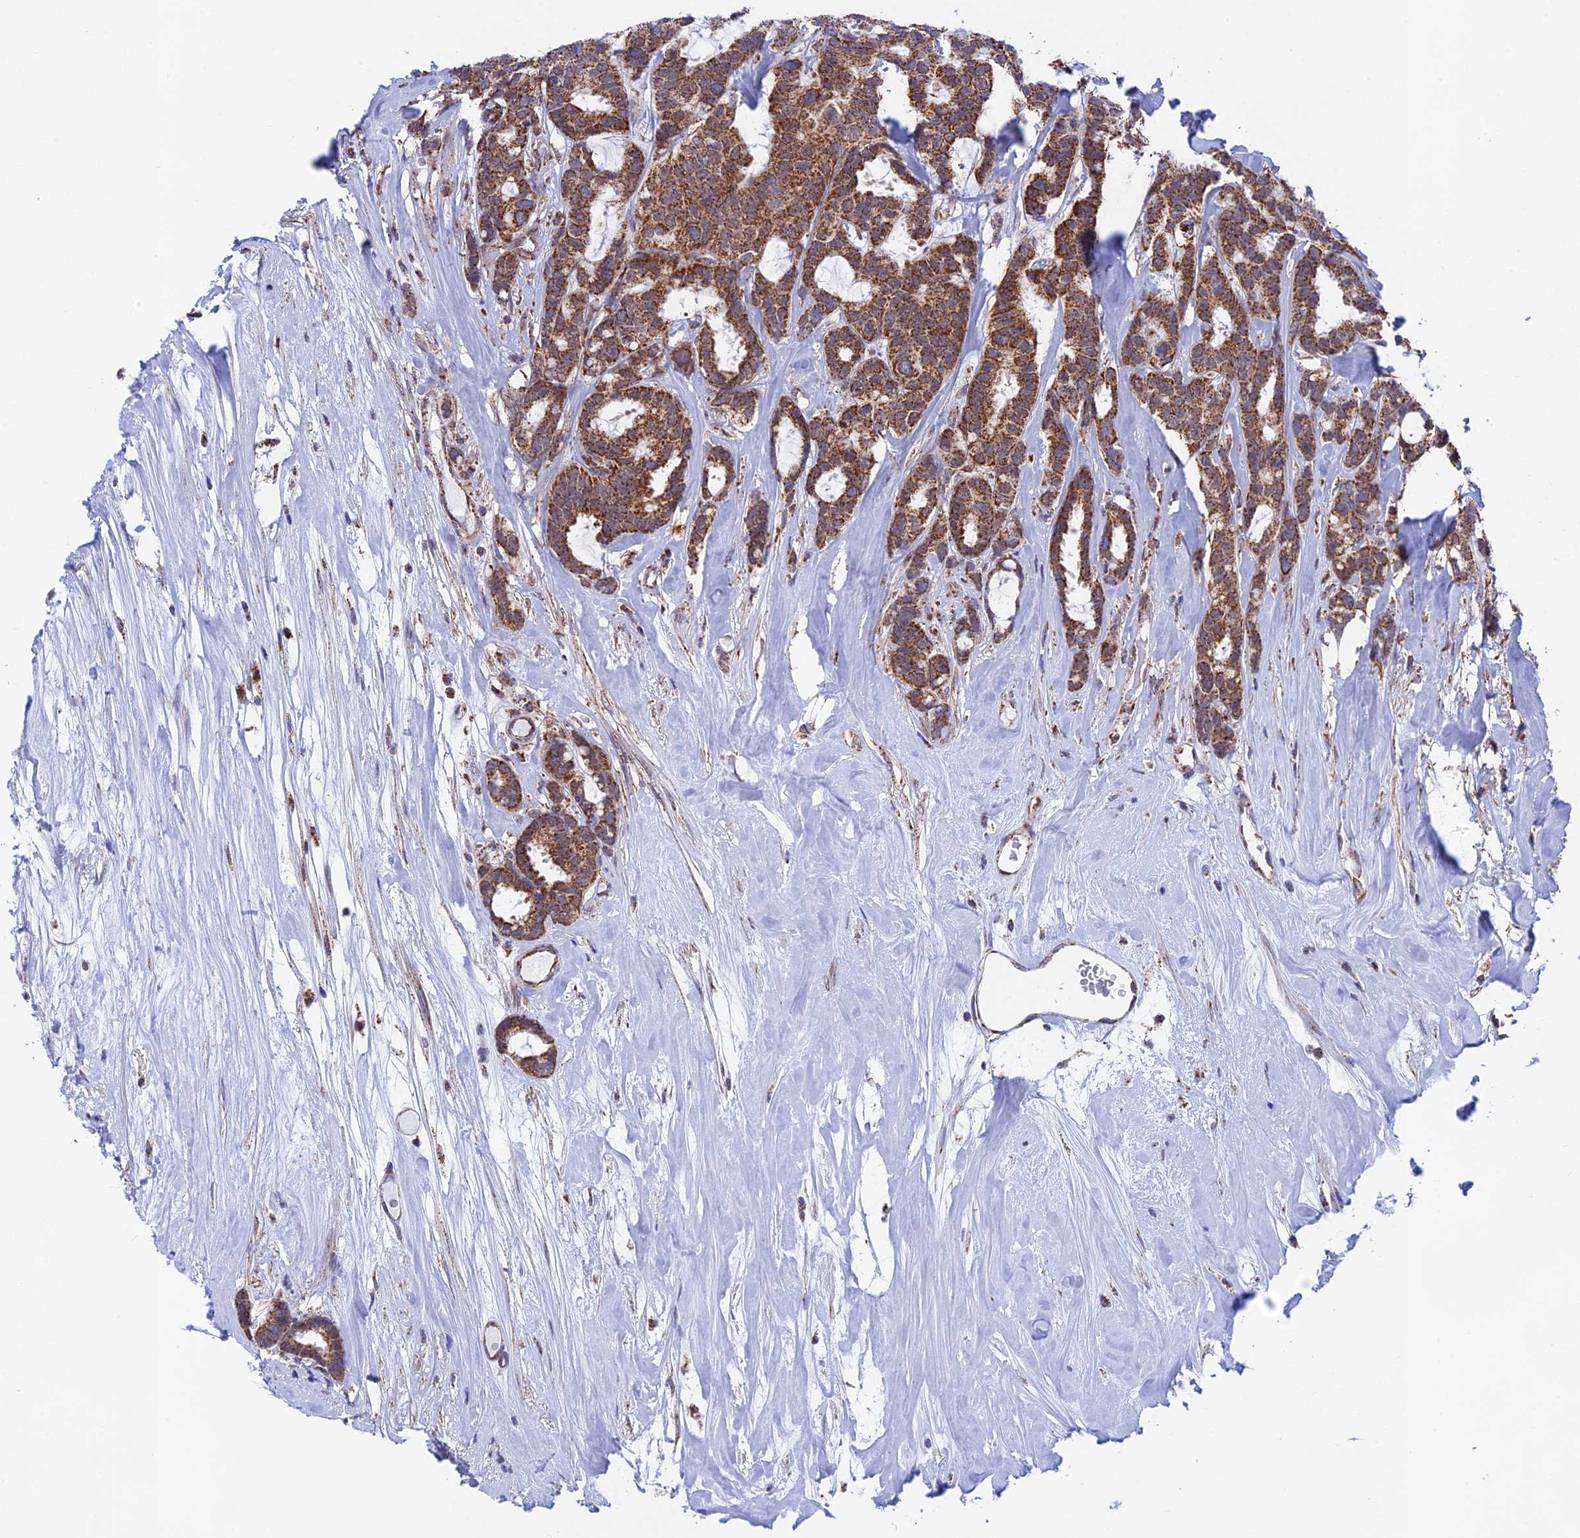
{"staining": {"intensity": "strong", "quantity": ">75%", "location": "cytoplasmic/membranous"}, "tissue": "breast cancer", "cell_type": "Tumor cells", "image_type": "cancer", "snomed": [{"axis": "morphology", "description": "Duct carcinoma"}, {"axis": "topography", "description": "Breast"}], "caption": "Immunohistochemical staining of human breast cancer (infiltrating ductal carcinoma) reveals strong cytoplasmic/membranous protein expression in about >75% of tumor cells.", "gene": "CDC16", "patient": {"sex": "female", "age": 87}}